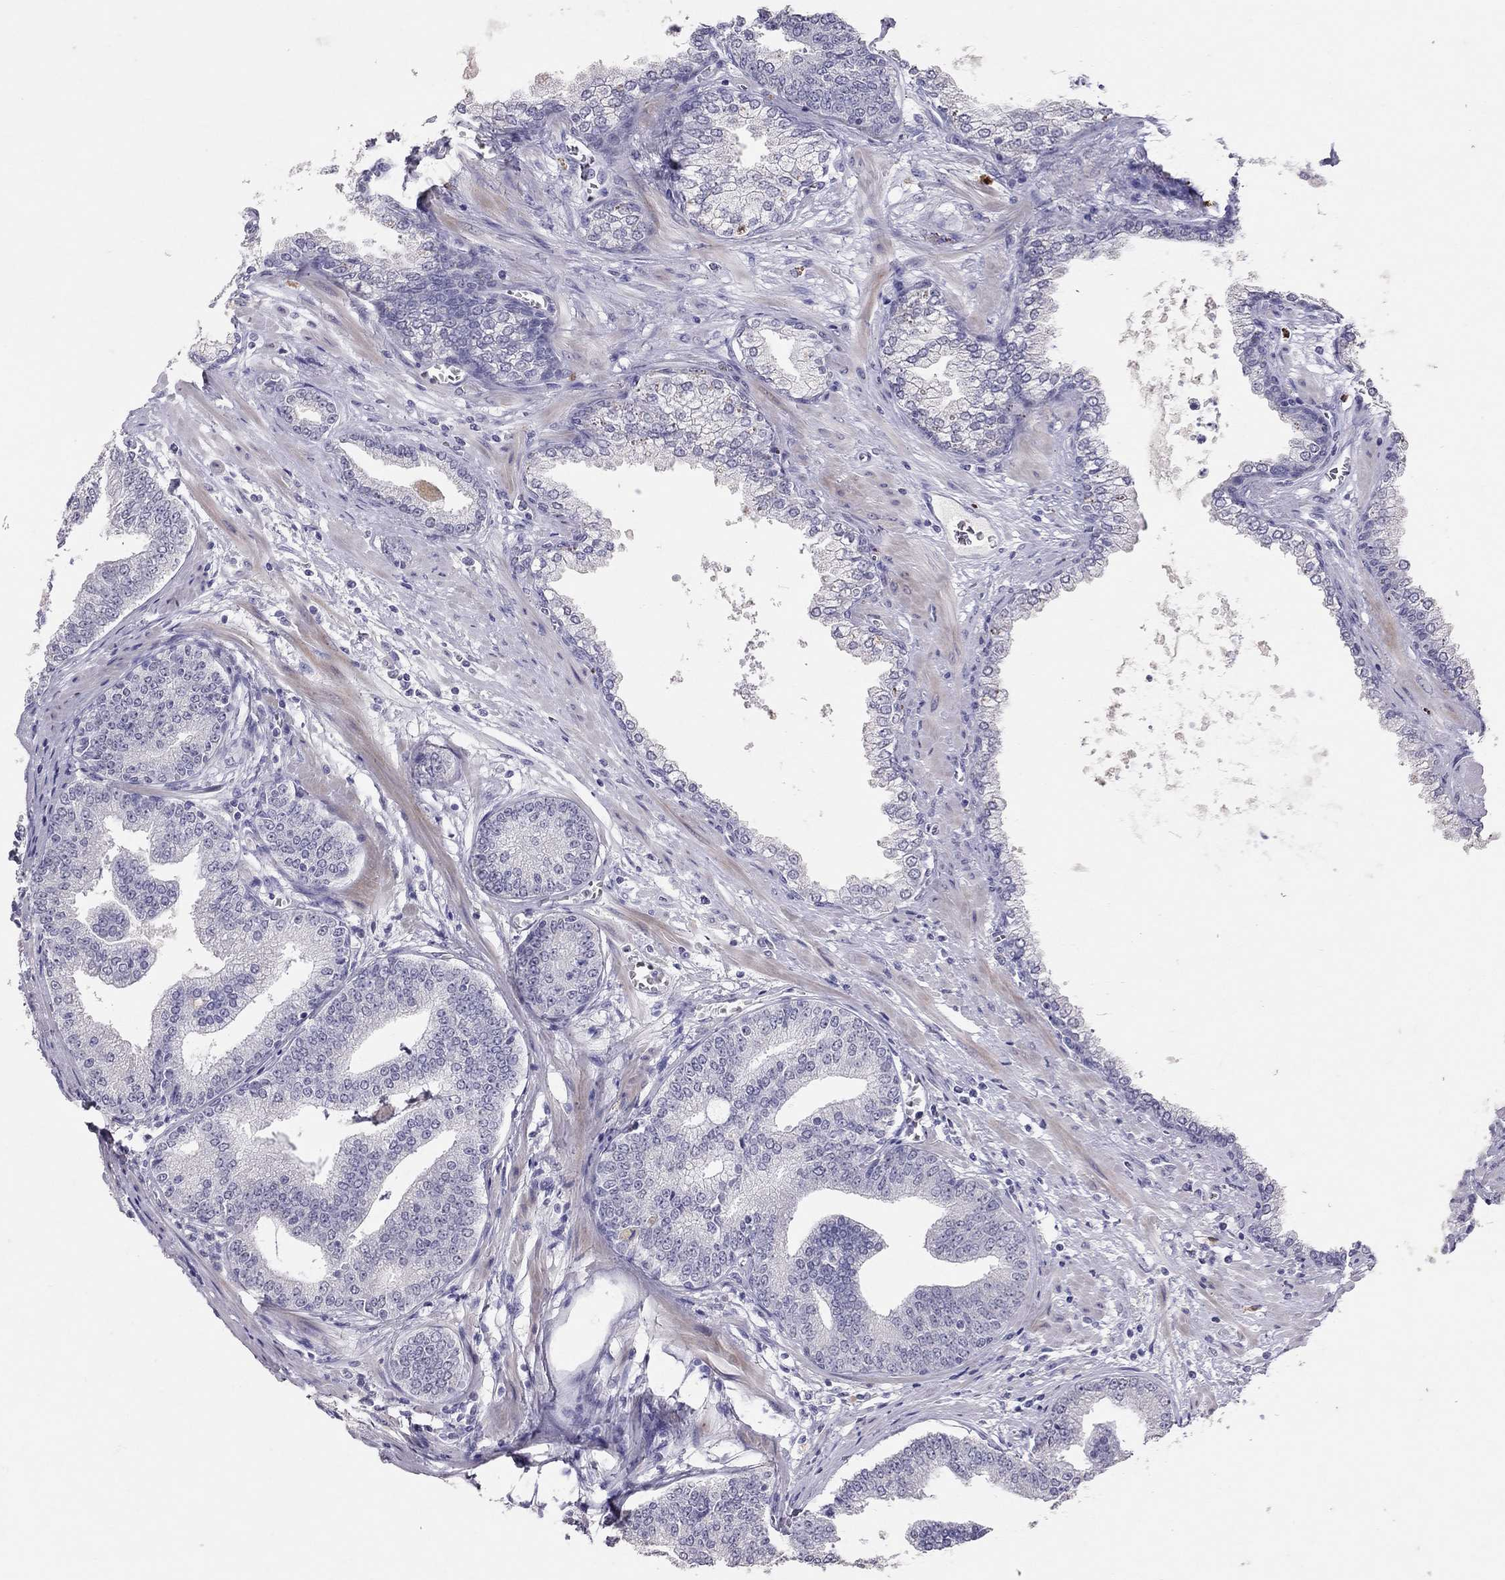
{"staining": {"intensity": "negative", "quantity": "none", "location": "none"}, "tissue": "prostate cancer", "cell_type": "Tumor cells", "image_type": "cancer", "snomed": [{"axis": "morphology", "description": "Adenocarcinoma, NOS"}, {"axis": "topography", "description": "Prostate"}], "caption": "Photomicrograph shows no protein expression in tumor cells of prostate cancer tissue.", "gene": "PSMB11", "patient": {"sex": "male", "age": 64}}